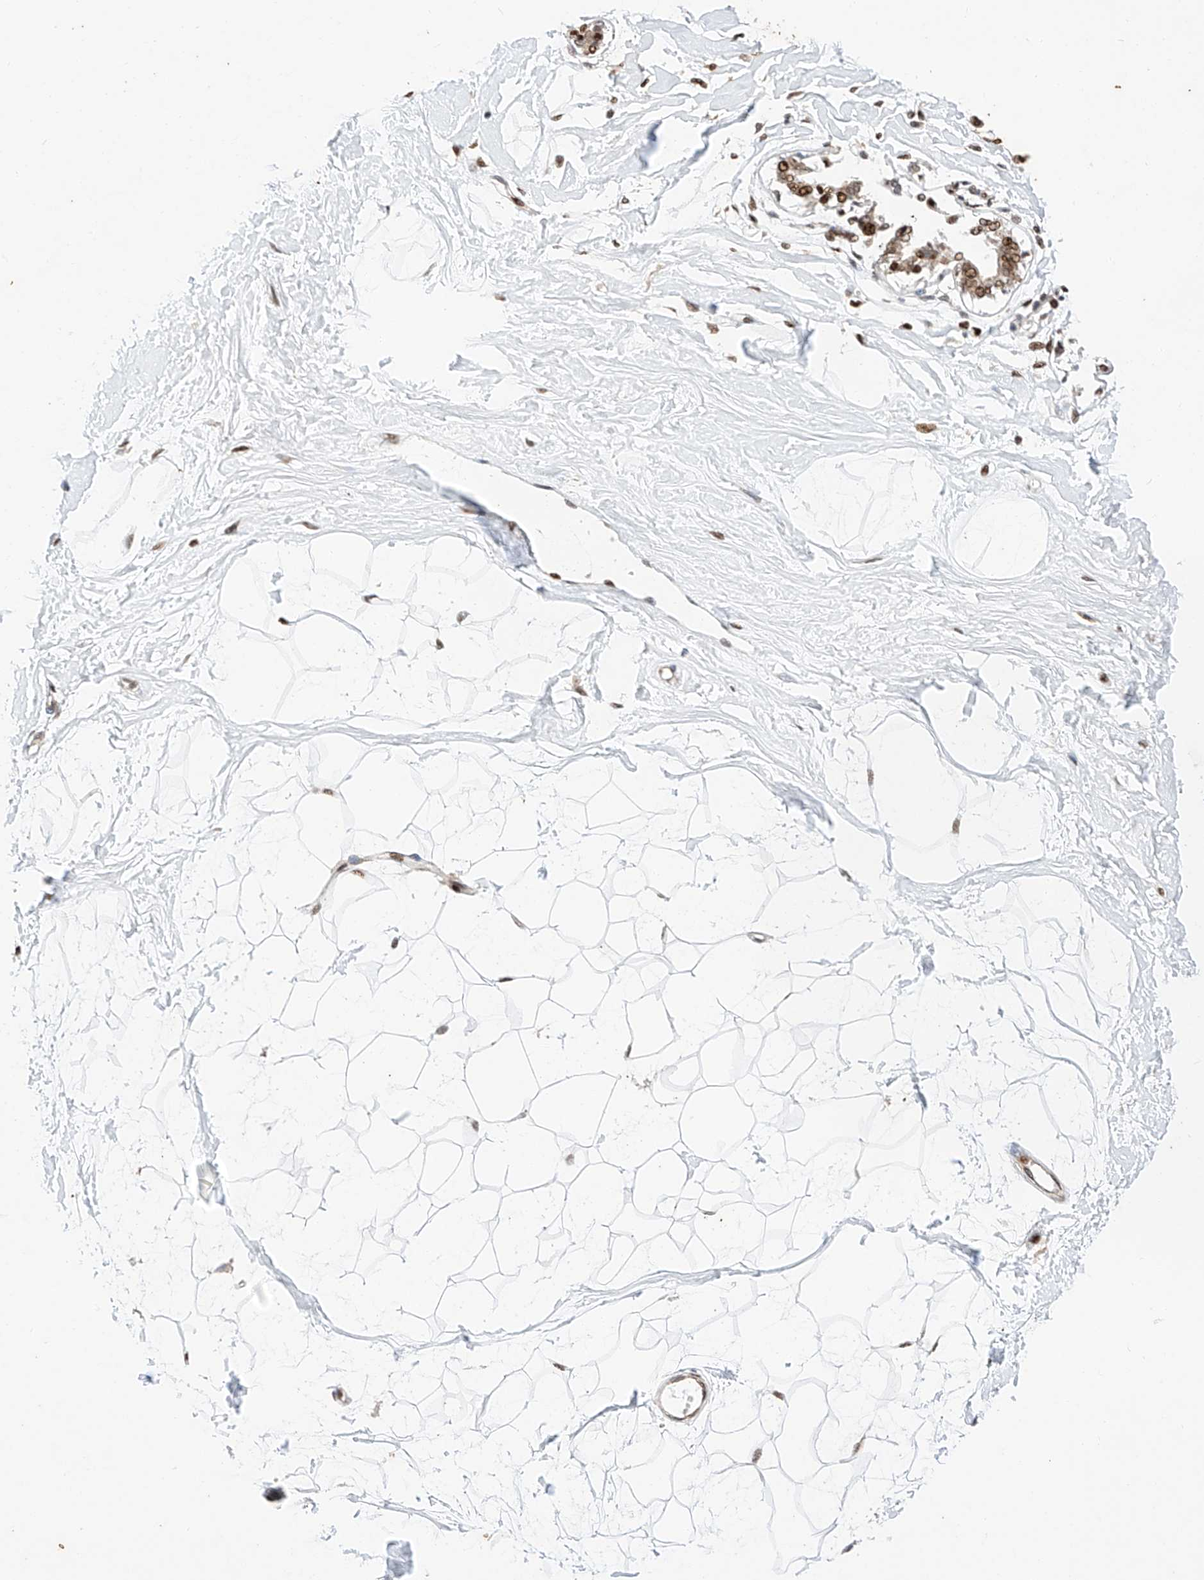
{"staining": {"intensity": "weak", "quantity": ">75%", "location": "nuclear"}, "tissue": "breast", "cell_type": "Adipocytes", "image_type": "normal", "snomed": [{"axis": "morphology", "description": "Normal tissue, NOS"}, {"axis": "topography", "description": "Breast"}], "caption": "High-magnification brightfield microscopy of benign breast stained with DAB (brown) and counterstained with hematoxylin (blue). adipocytes exhibit weak nuclear staining is identified in about>75% of cells.", "gene": "HDAC9", "patient": {"sex": "female", "age": 45}}